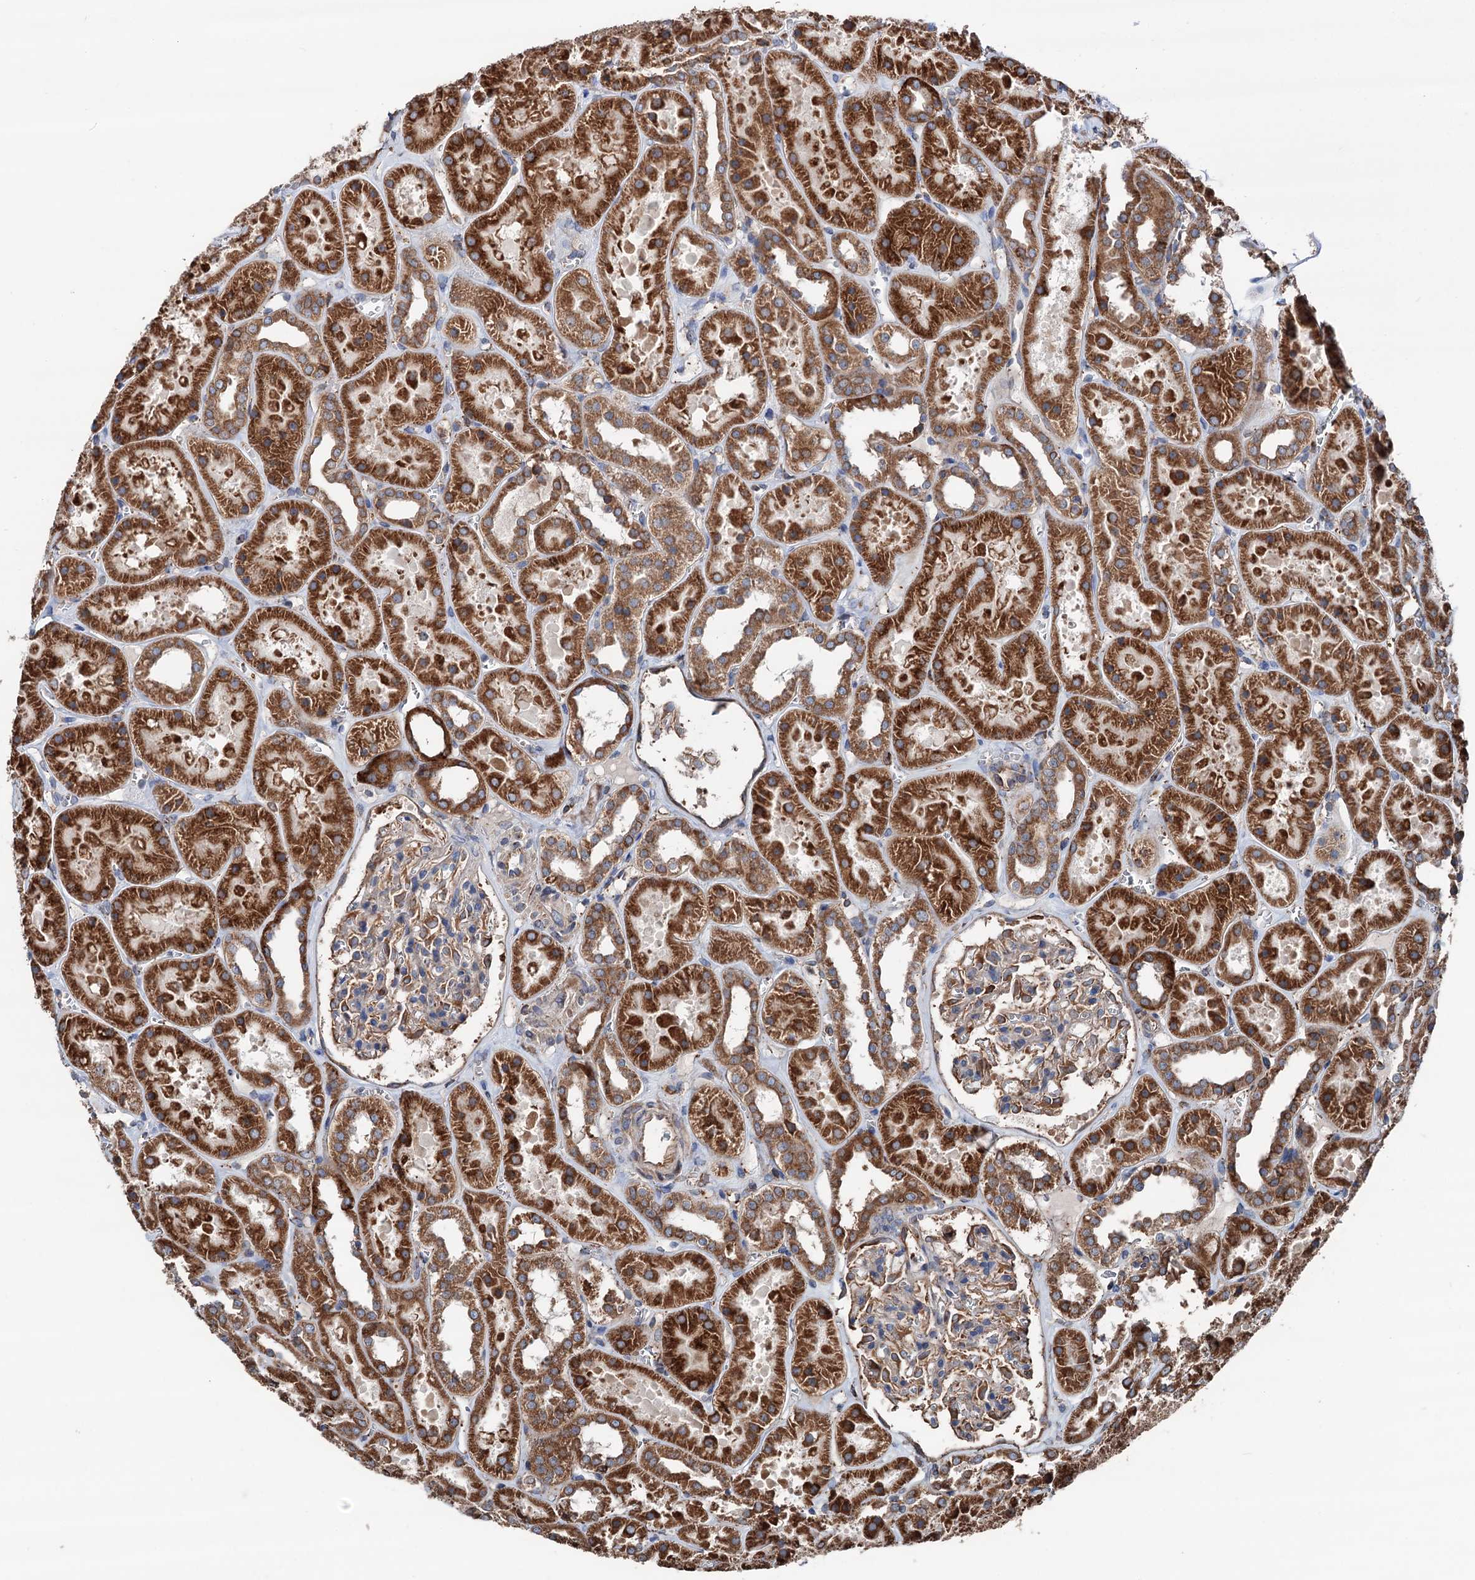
{"staining": {"intensity": "moderate", "quantity": ">75%", "location": "cytoplasmic/membranous"}, "tissue": "kidney", "cell_type": "Cells in glomeruli", "image_type": "normal", "snomed": [{"axis": "morphology", "description": "Normal tissue, NOS"}, {"axis": "topography", "description": "Kidney"}], "caption": "Moderate cytoplasmic/membranous staining is appreciated in approximately >75% of cells in glomeruli in normal kidney. The staining was performed using DAB (3,3'-diaminobenzidine), with brown indicating positive protein expression. Nuclei are stained blue with hematoxylin.", "gene": "ERP29", "patient": {"sex": "female", "age": 41}}